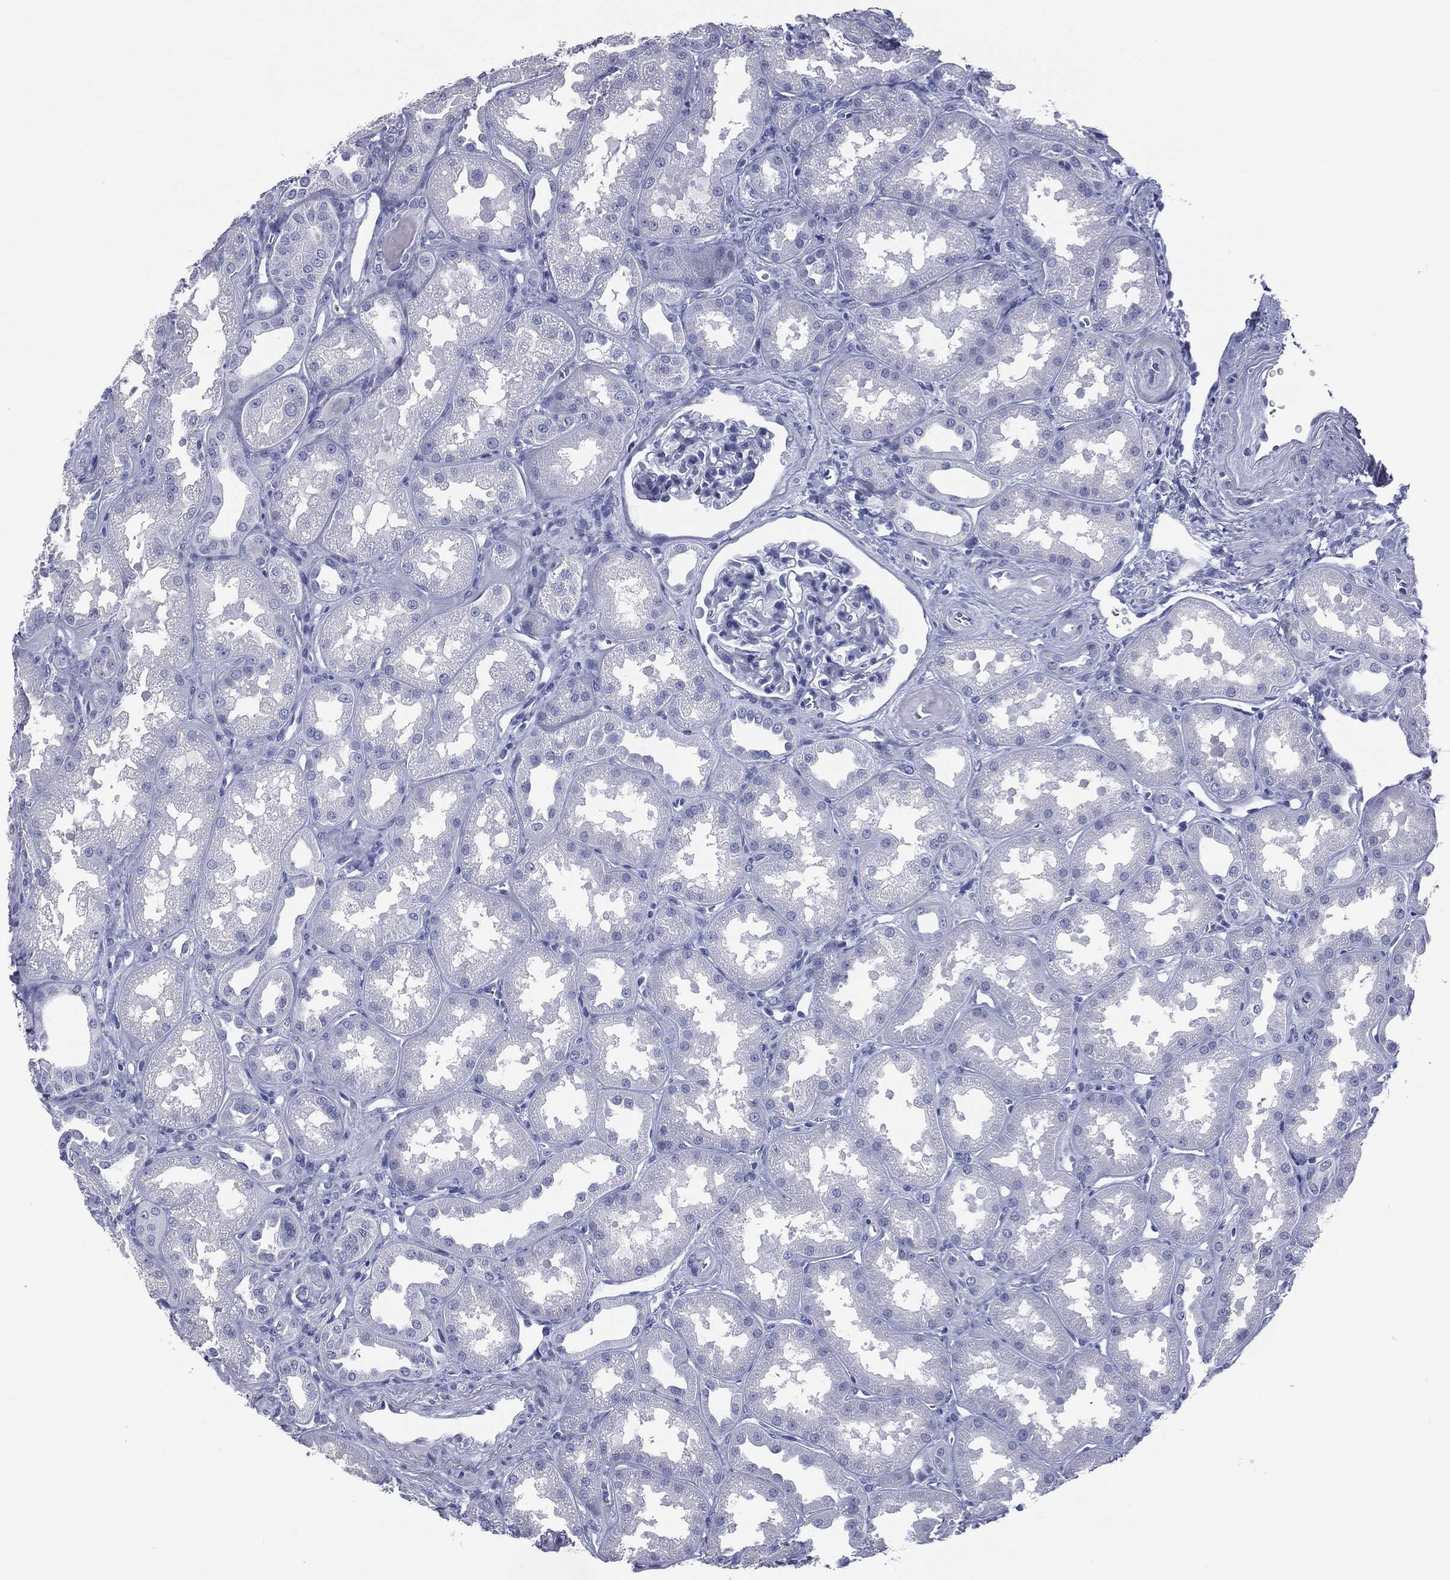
{"staining": {"intensity": "negative", "quantity": "none", "location": "none"}, "tissue": "kidney", "cell_type": "Cells in glomeruli", "image_type": "normal", "snomed": [{"axis": "morphology", "description": "Normal tissue, NOS"}, {"axis": "topography", "description": "Kidney"}], "caption": "This is an IHC photomicrograph of benign kidney. There is no positivity in cells in glomeruli.", "gene": "MLN", "patient": {"sex": "male", "age": 61}}